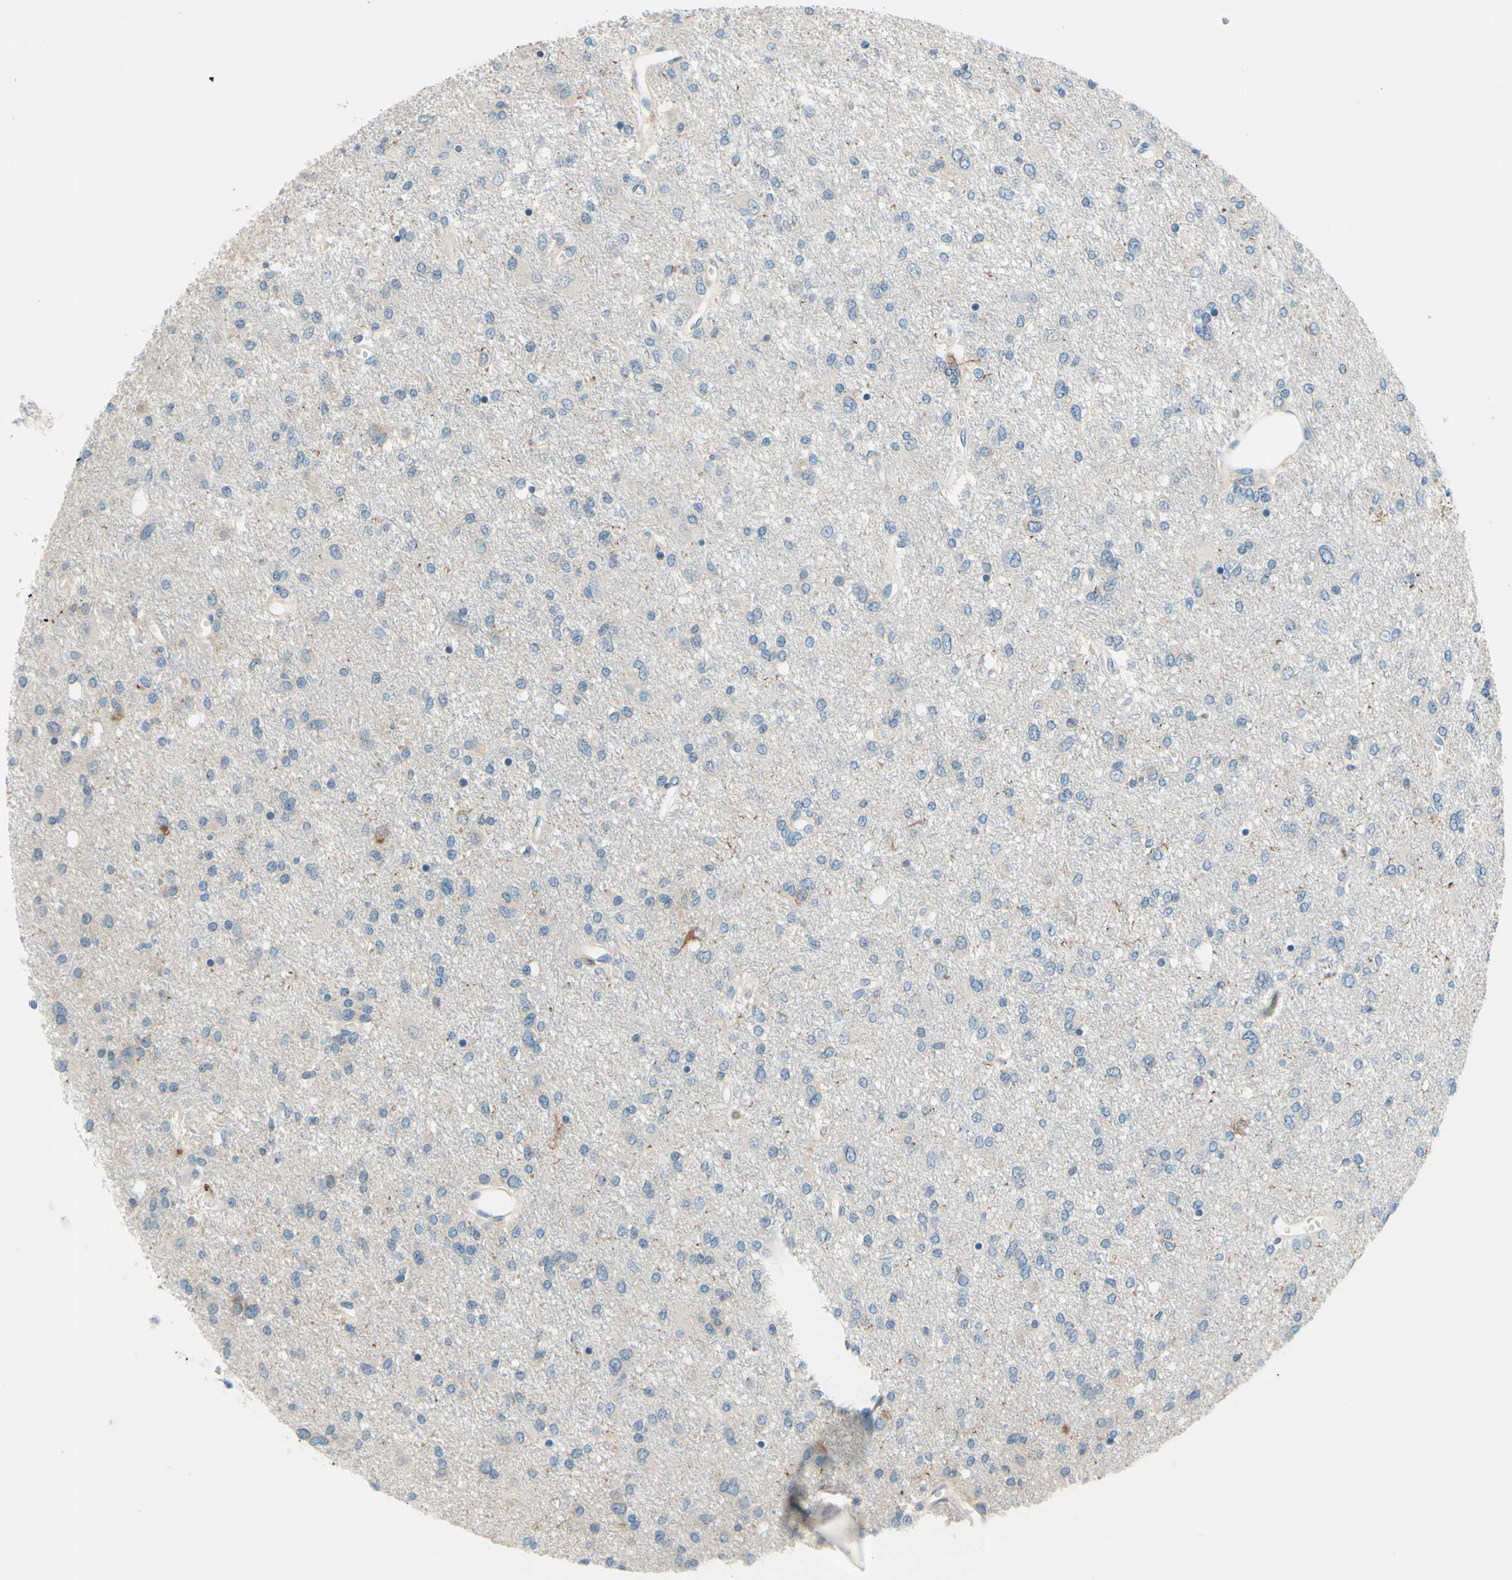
{"staining": {"intensity": "negative", "quantity": "none", "location": "none"}, "tissue": "glioma", "cell_type": "Tumor cells", "image_type": "cancer", "snomed": [{"axis": "morphology", "description": "Glioma, malignant, High grade"}, {"axis": "topography", "description": "Brain"}], "caption": "This is an immunohistochemistry micrograph of human malignant high-grade glioma. There is no positivity in tumor cells.", "gene": "SIGLEC9", "patient": {"sex": "female", "age": 59}}